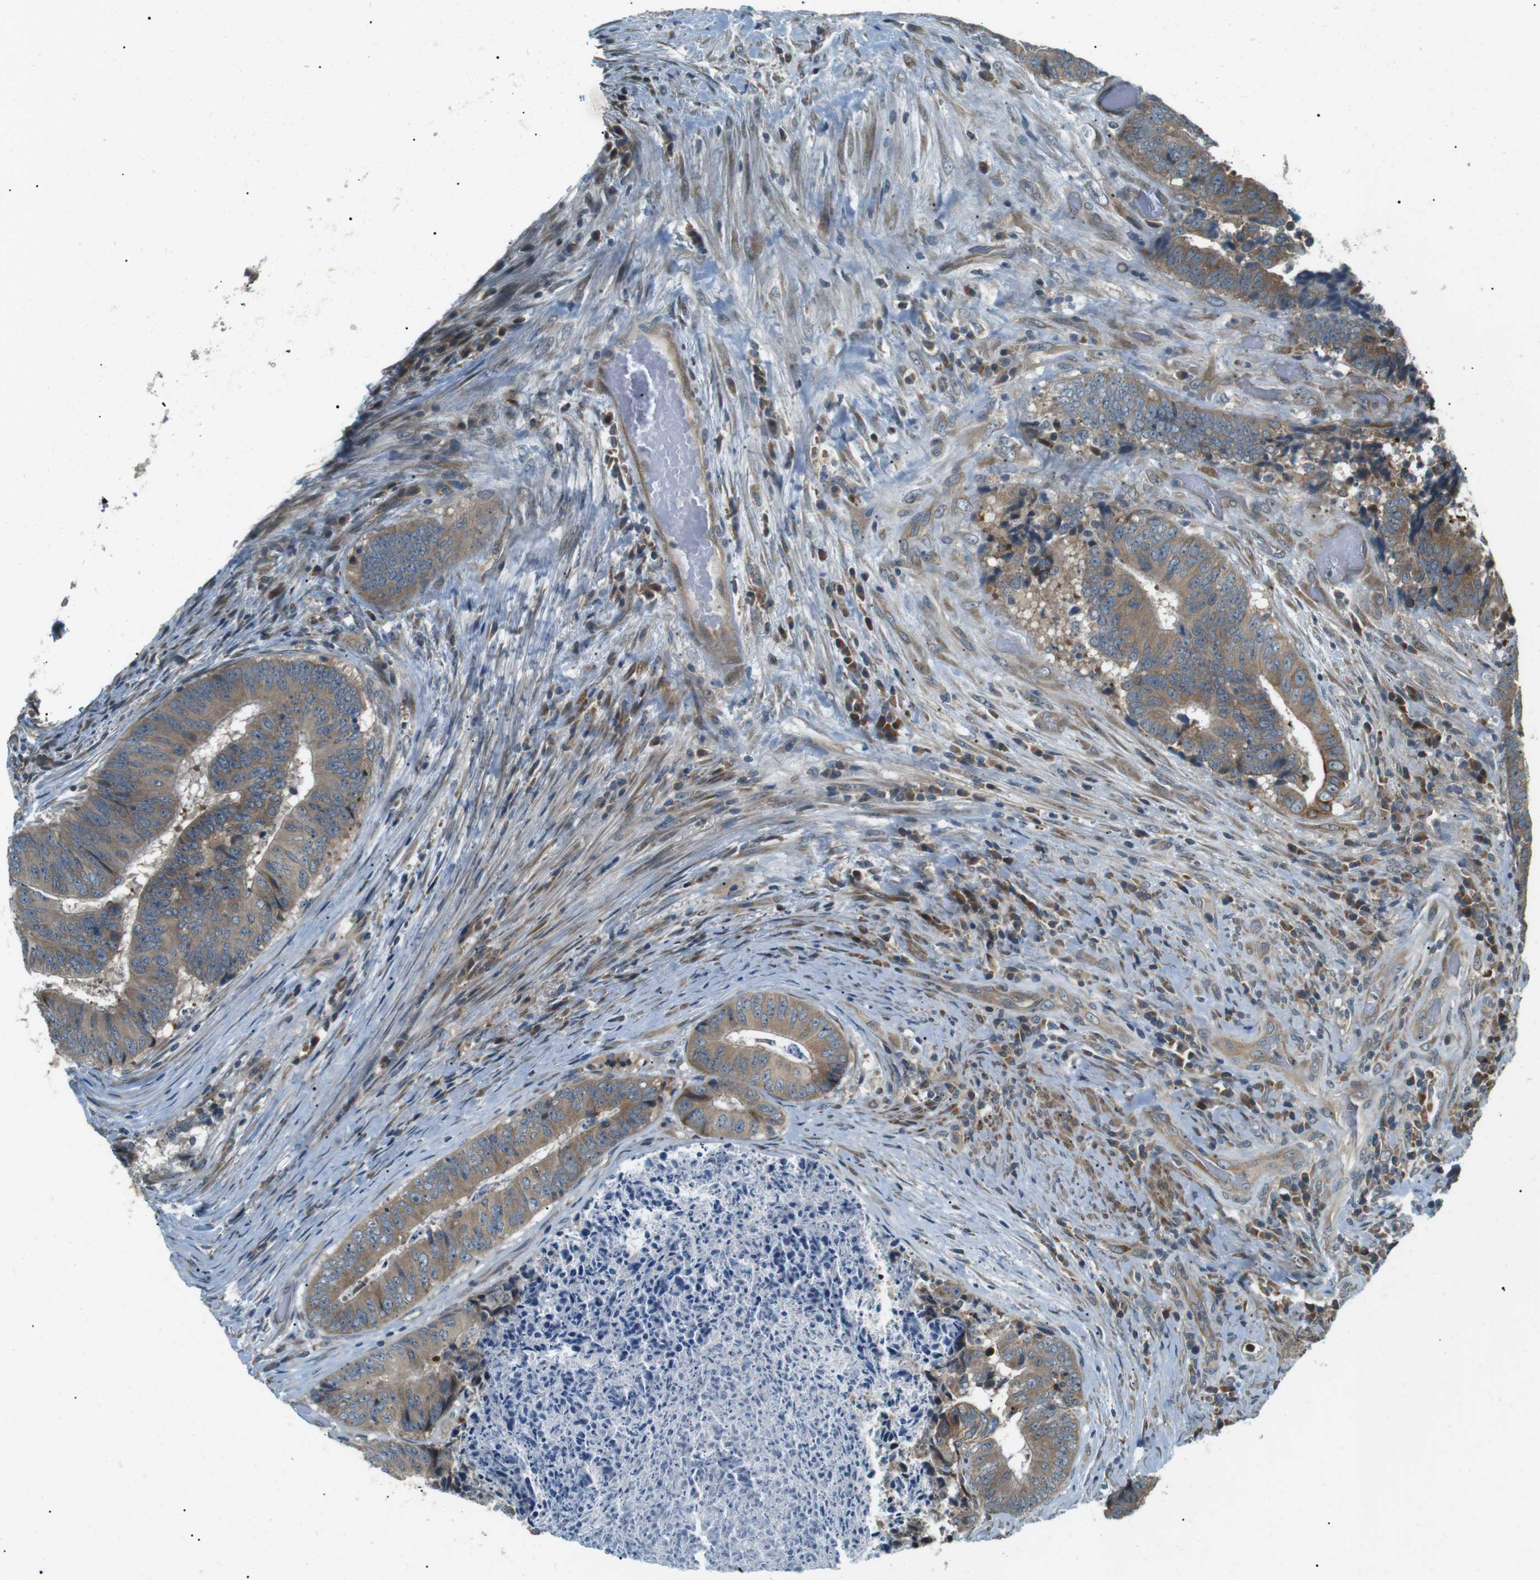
{"staining": {"intensity": "moderate", "quantity": ">75%", "location": "cytoplasmic/membranous"}, "tissue": "colorectal cancer", "cell_type": "Tumor cells", "image_type": "cancer", "snomed": [{"axis": "morphology", "description": "Adenocarcinoma, NOS"}, {"axis": "topography", "description": "Rectum"}], "caption": "About >75% of tumor cells in human colorectal cancer display moderate cytoplasmic/membranous protein positivity as visualized by brown immunohistochemical staining.", "gene": "TMEM74", "patient": {"sex": "male", "age": 72}}